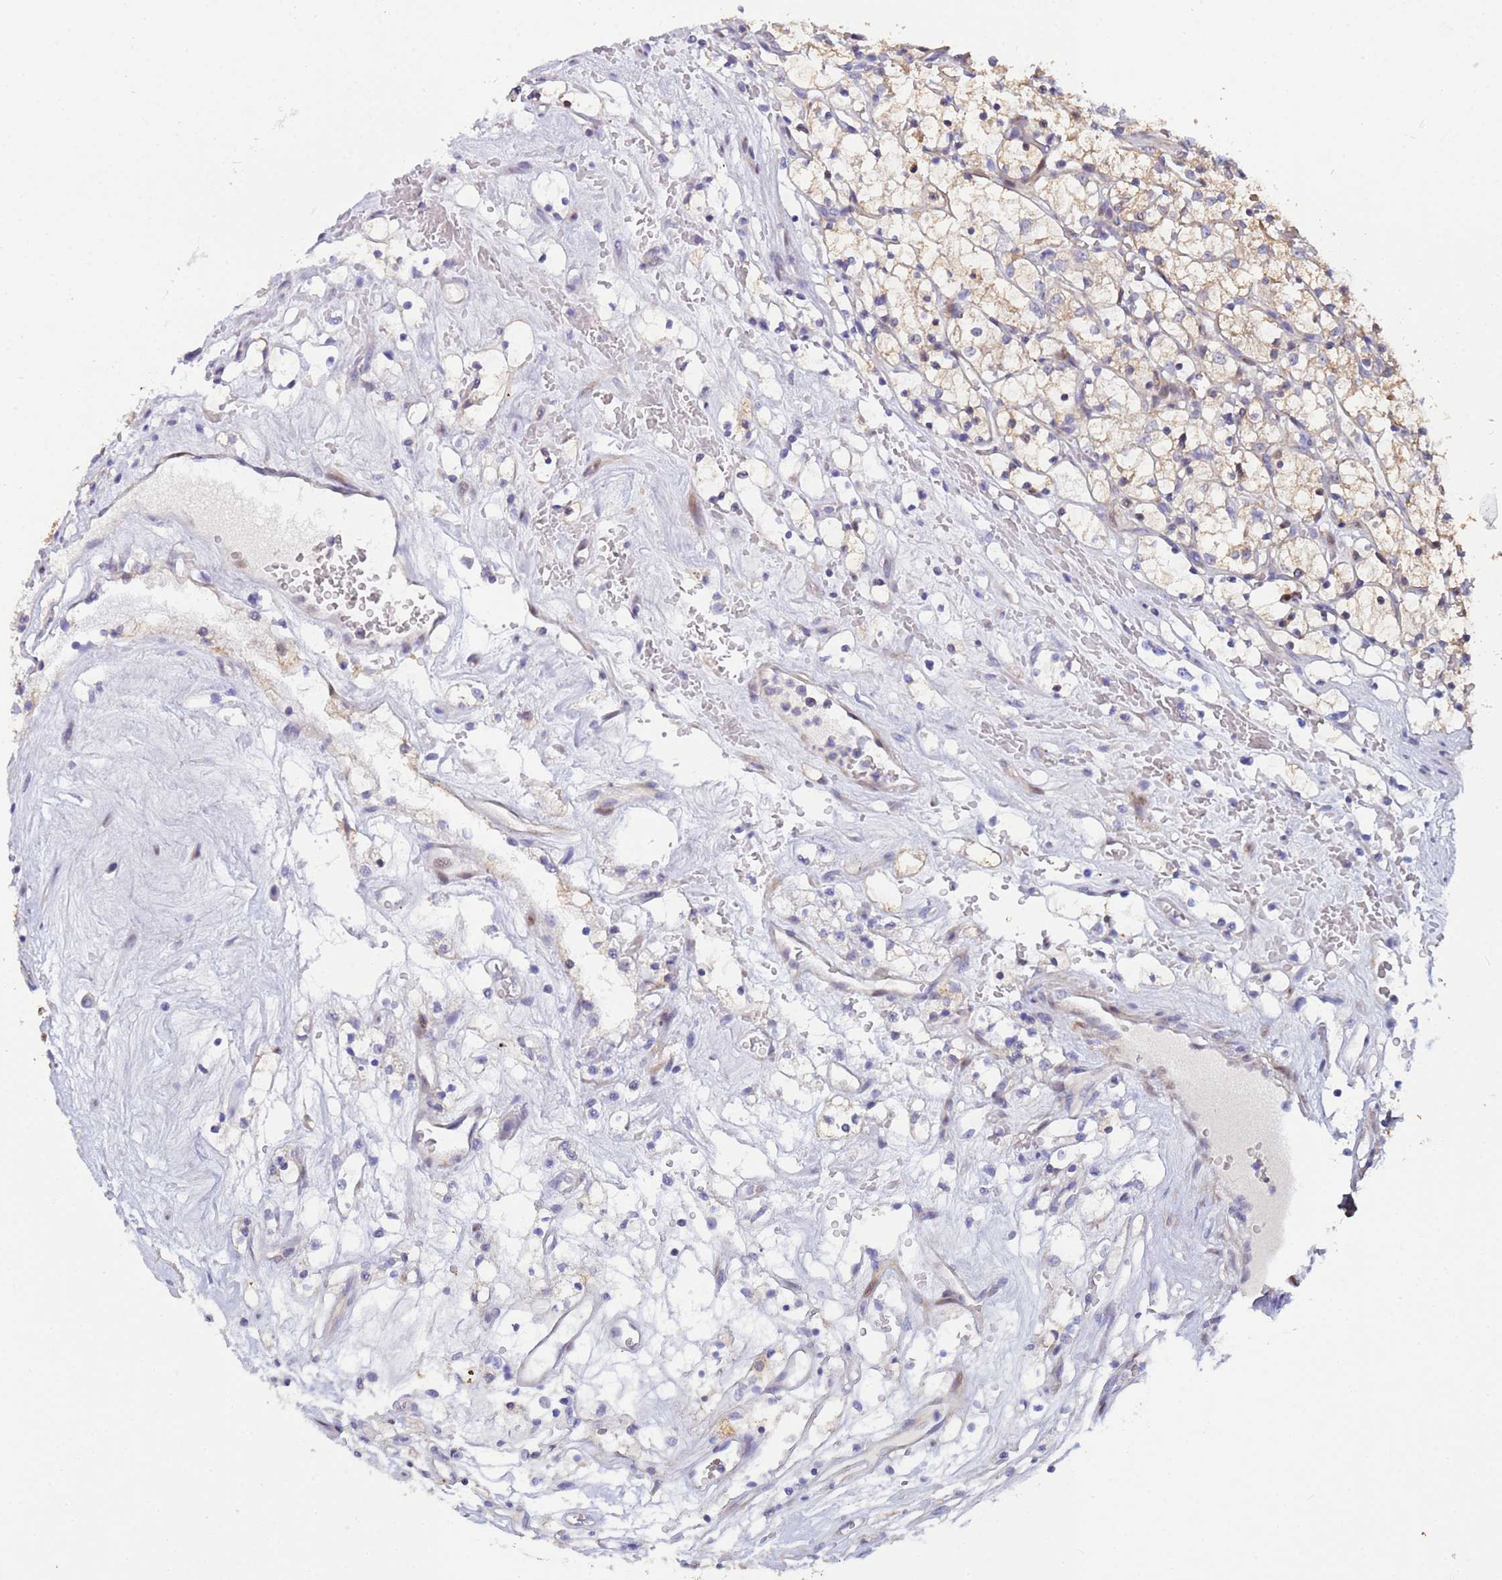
{"staining": {"intensity": "weak", "quantity": "25%-75%", "location": "cytoplasmic/membranous"}, "tissue": "renal cancer", "cell_type": "Tumor cells", "image_type": "cancer", "snomed": [{"axis": "morphology", "description": "Adenocarcinoma, NOS"}, {"axis": "topography", "description": "Kidney"}], "caption": "Tumor cells demonstrate low levels of weak cytoplasmic/membranous staining in approximately 25%-75% of cells in renal cancer.", "gene": "PPP6R1", "patient": {"sex": "female", "age": 69}}